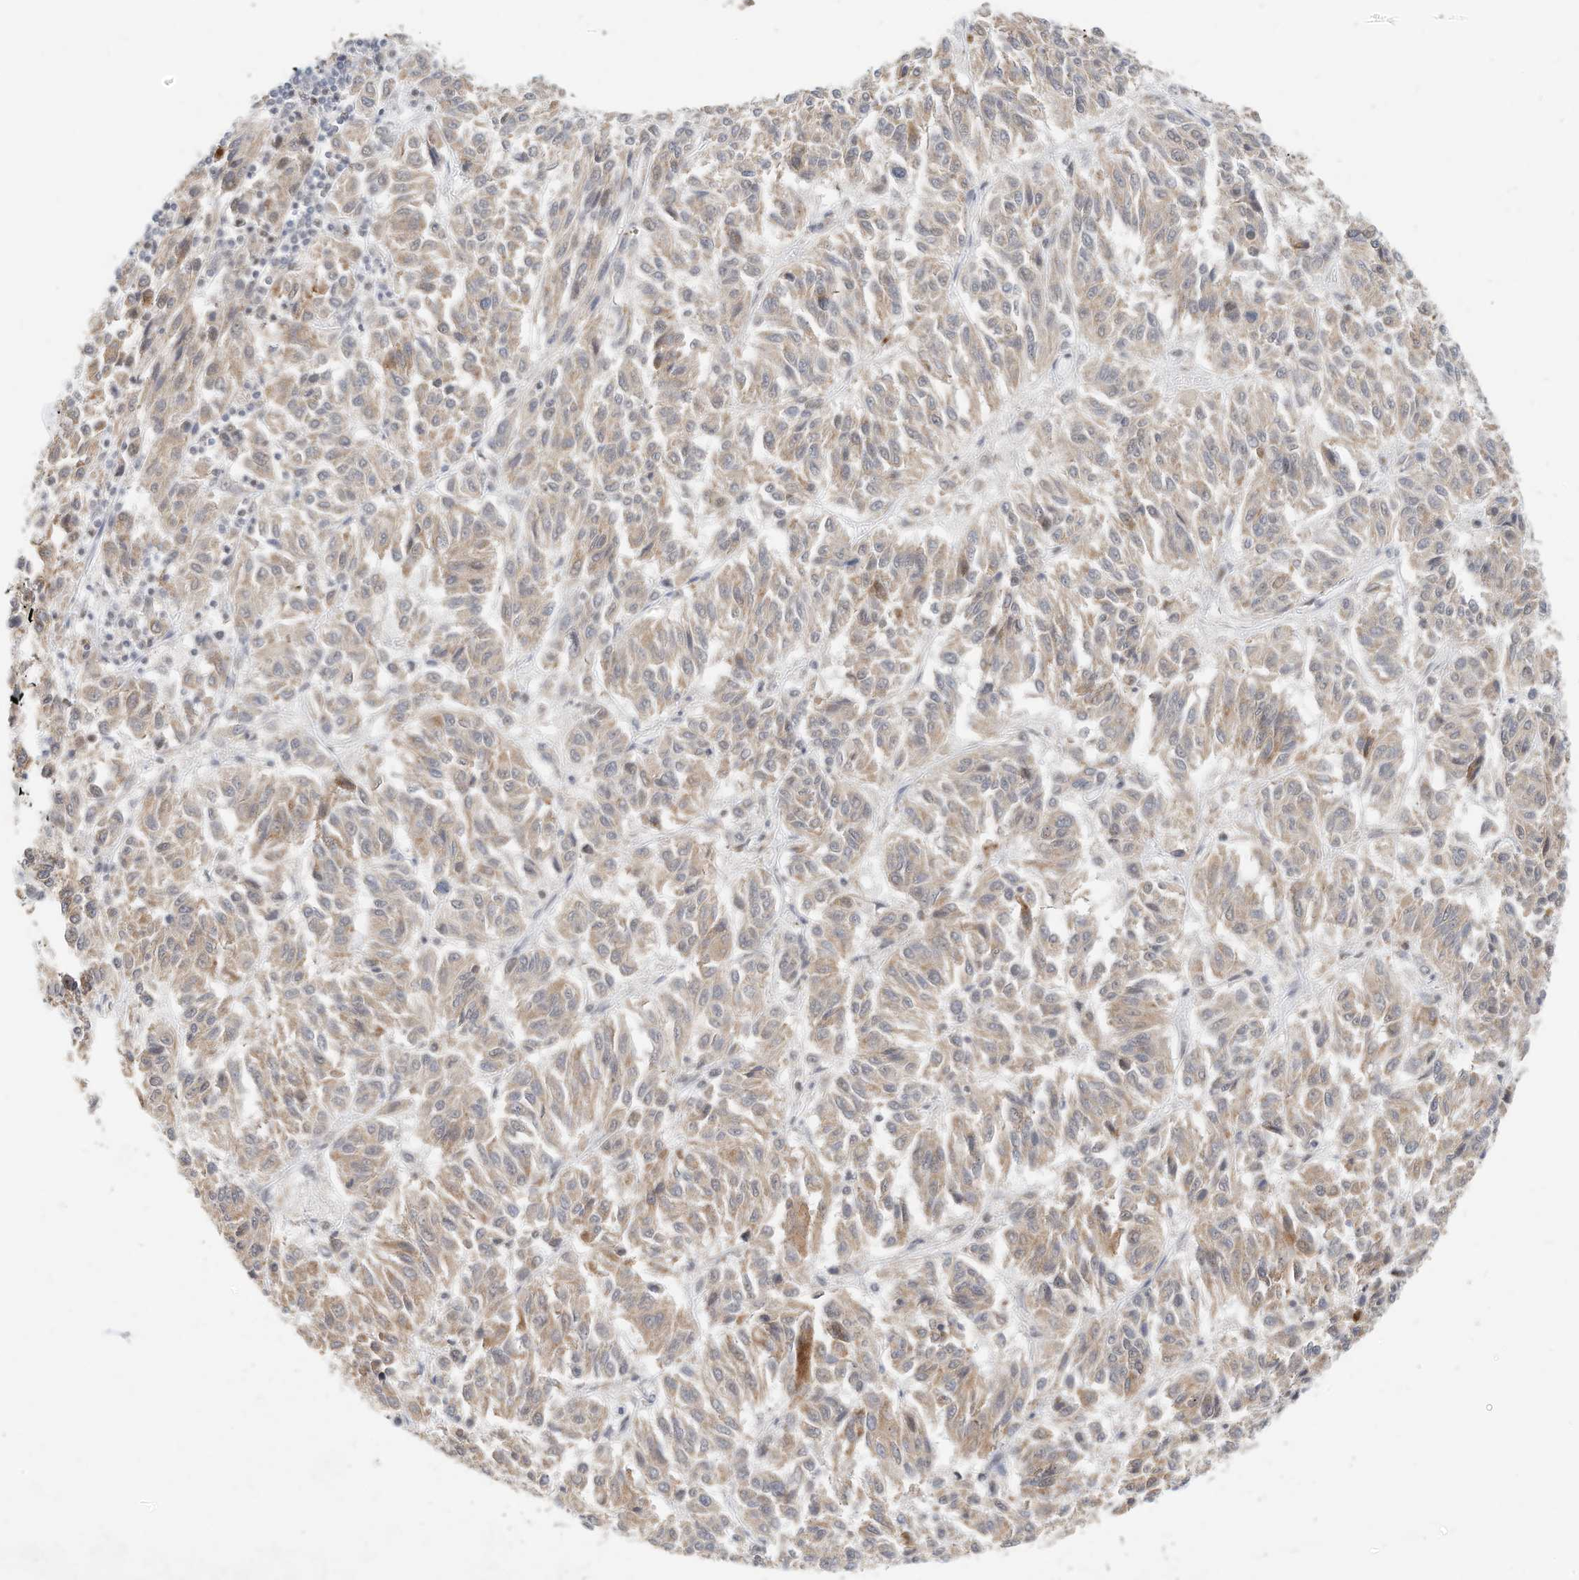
{"staining": {"intensity": "weak", "quantity": ">75%", "location": "cytoplasmic/membranous"}, "tissue": "melanoma", "cell_type": "Tumor cells", "image_type": "cancer", "snomed": [{"axis": "morphology", "description": "Malignant melanoma, Metastatic site"}, {"axis": "topography", "description": "Lung"}], "caption": "Immunohistochemical staining of human malignant melanoma (metastatic site) displays weak cytoplasmic/membranous protein expression in about >75% of tumor cells. (brown staining indicates protein expression, while blue staining denotes nuclei).", "gene": "OGT", "patient": {"sex": "male", "age": 64}}